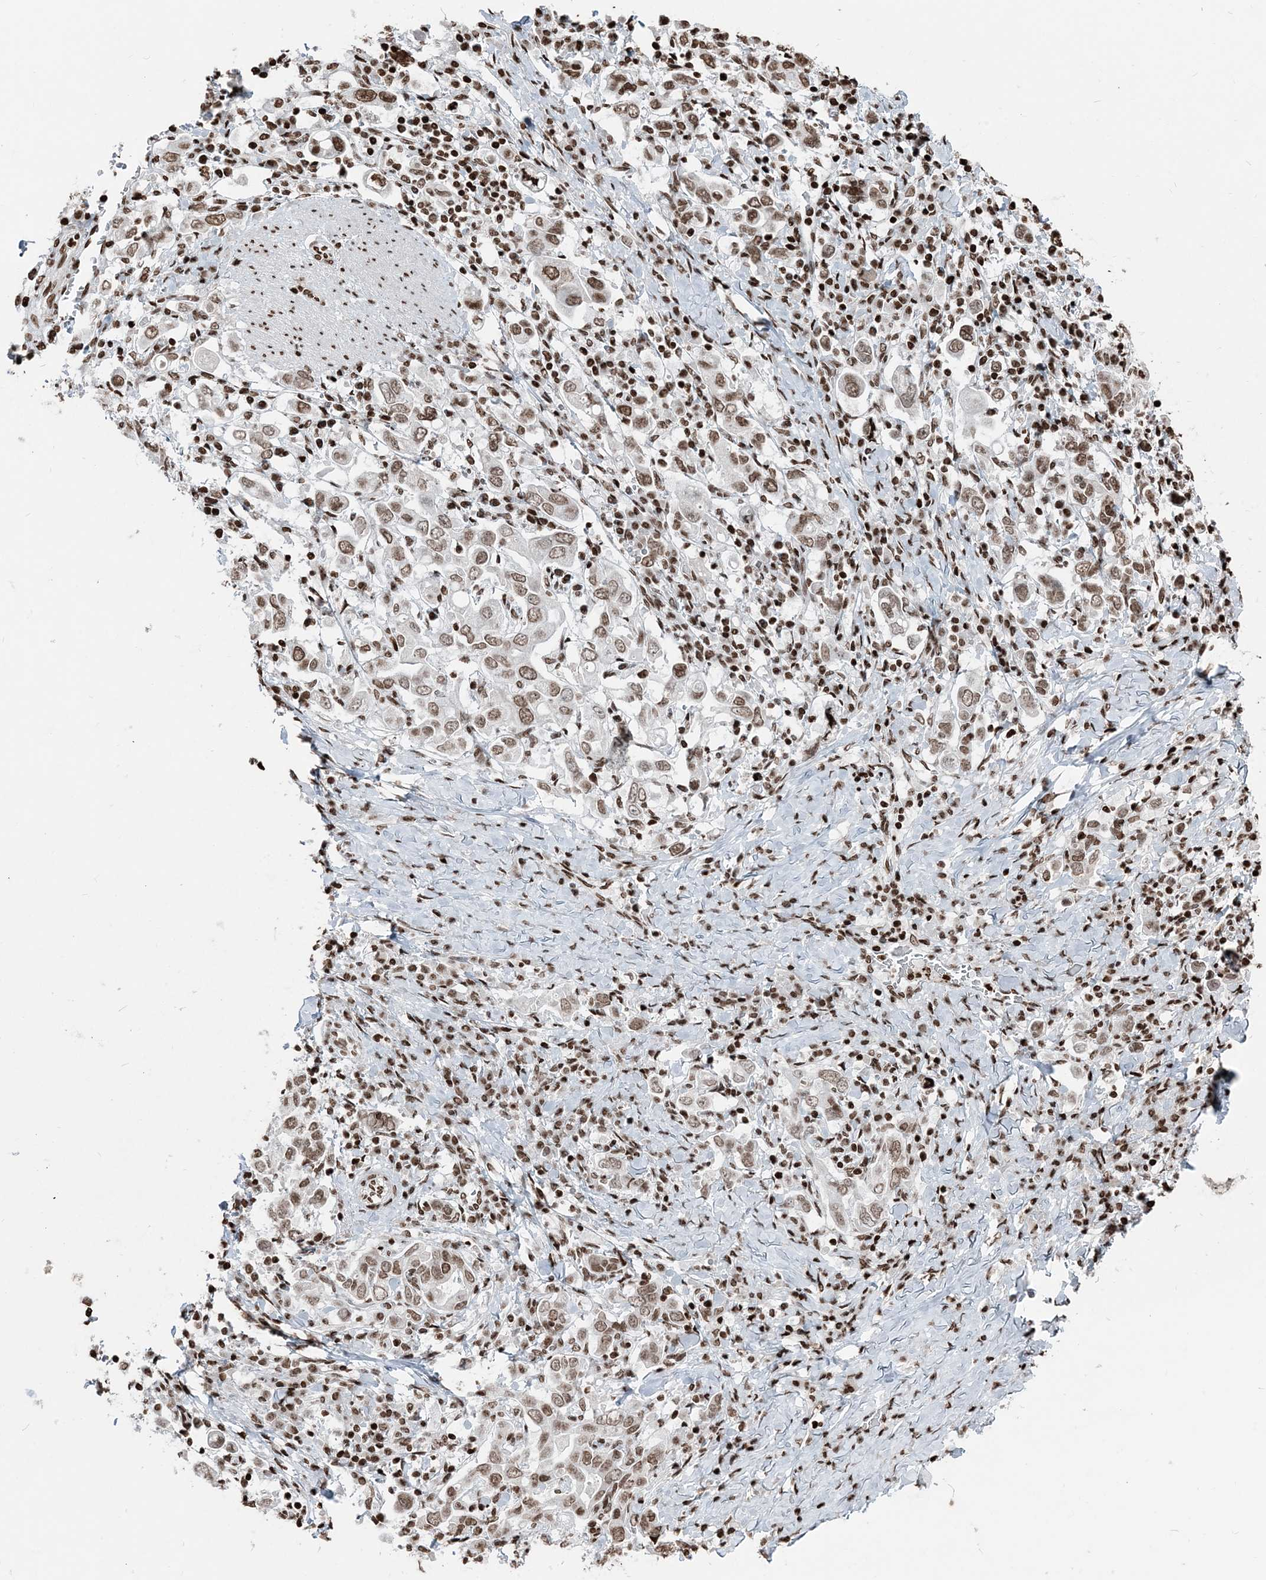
{"staining": {"intensity": "moderate", "quantity": ">75%", "location": "nuclear"}, "tissue": "stomach cancer", "cell_type": "Tumor cells", "image_type": "cancer", "snomed": [{"axis": "morphology", "description": "Adenocarcinoma, NOS"}, {"axis": "topography", "description": "Stomach, upper"}], "caption": "Moderate nuclear expression is present in about >75% of tumor cells in adenocarcinoma (stomach). The staining is performed using DAB (3,3'-diaminobenzidine) brown chromogen to label protein expression. The nuclei are counter-stained blue using hematoxylin.", "gene": "H3-3B", "patient": {"sex": "male", "age": 62}}